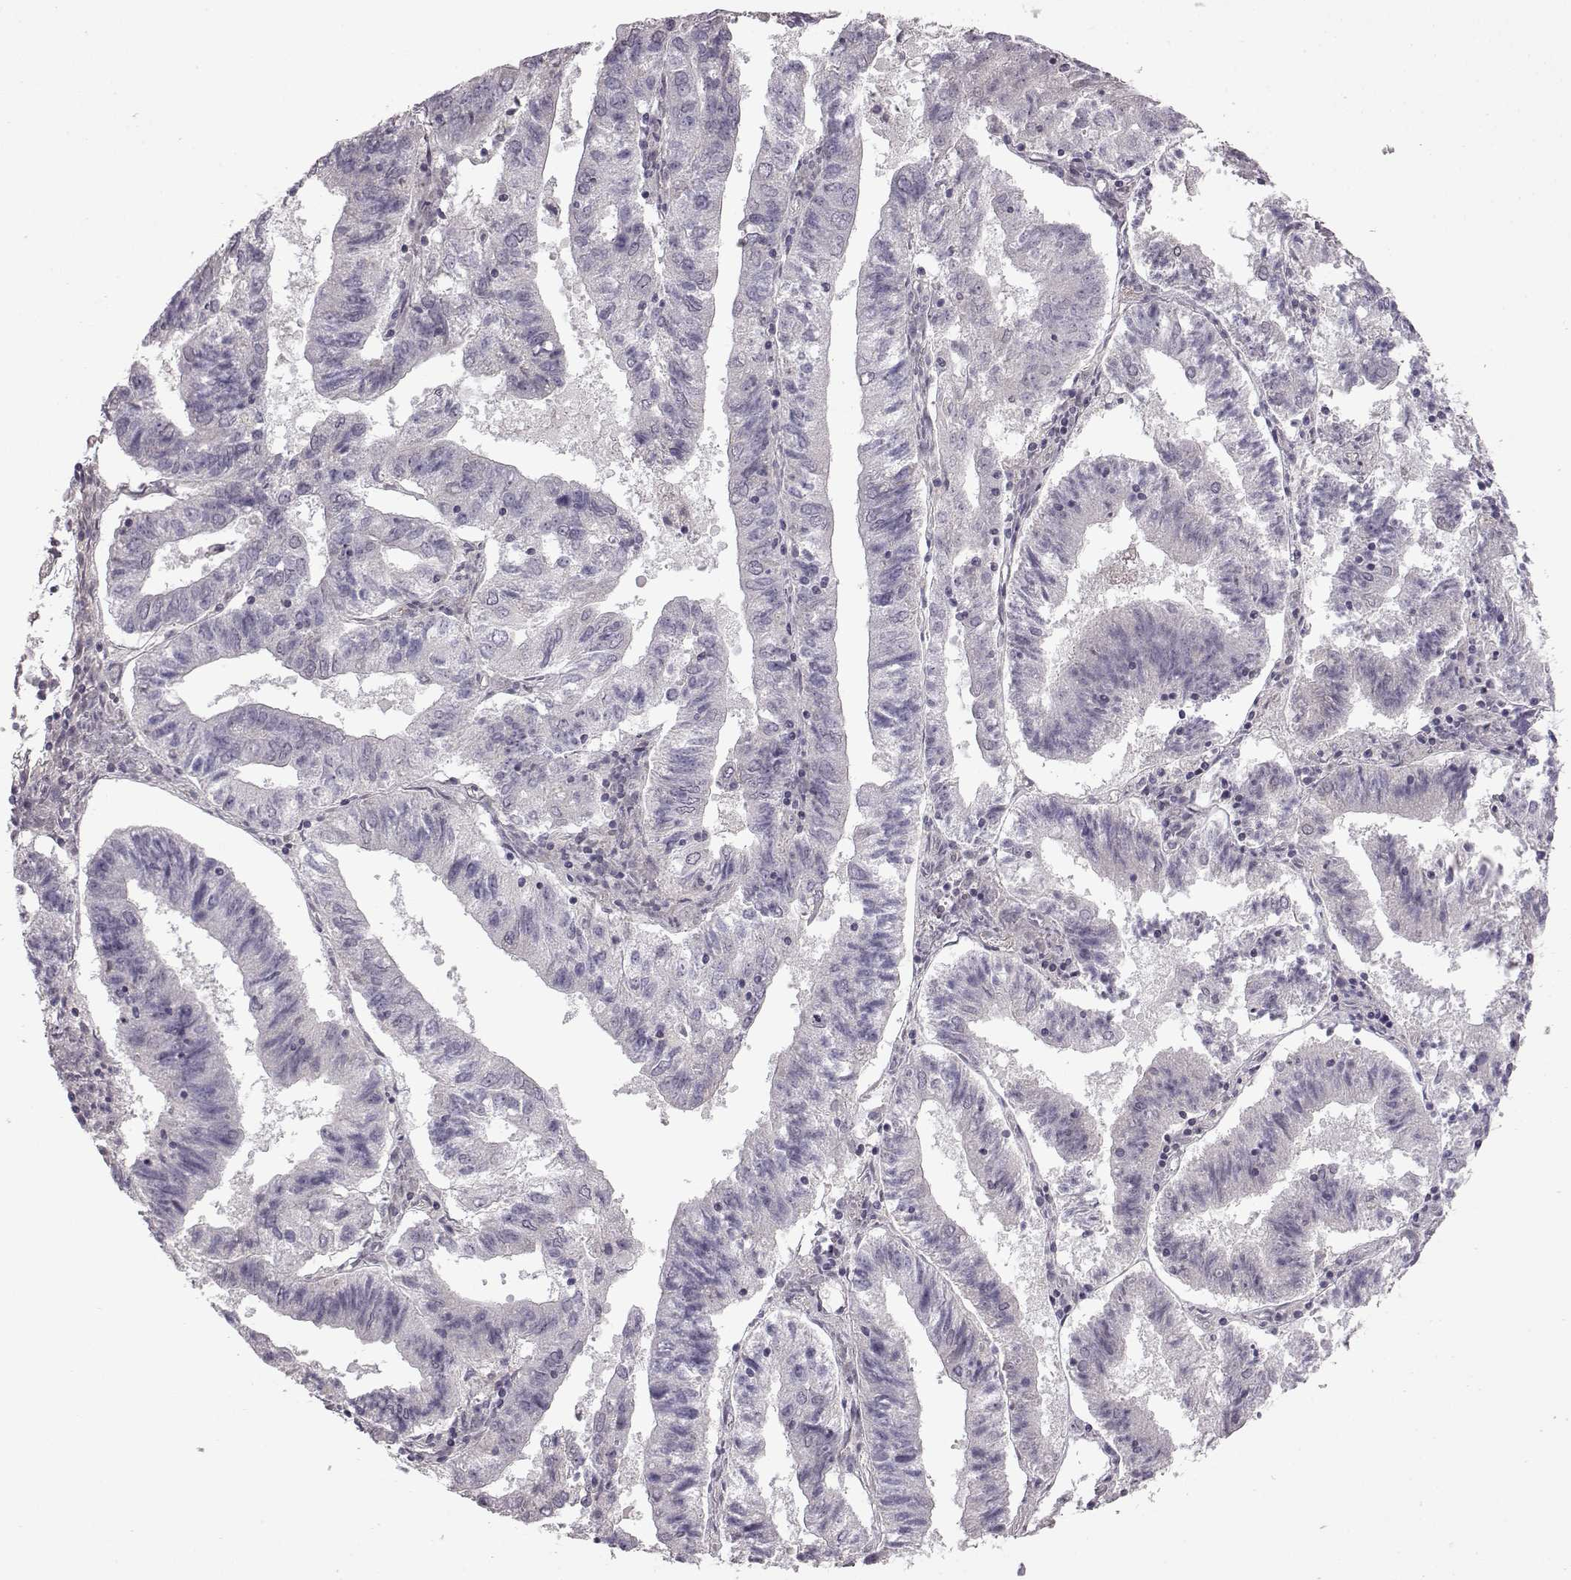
{"staining": {"intensity": "negative", "quantity": "none", "location": "none"}, "tissue": "endometrial cancer", "cell_type": "Tumor cells", "image_type": "cancer", "snomed": [{"axis": "morphology", "description": "Adenocarcinoma, NOS"}, {"axis": "topography", "description": "Endometrium"}], "caption": "Endometrial cancer stained for a protein using immunohistochemistry exhibits no positivity tumor cells.", "gene": "B3GNT6", "patient": {"sex": "female", "age": 82}}